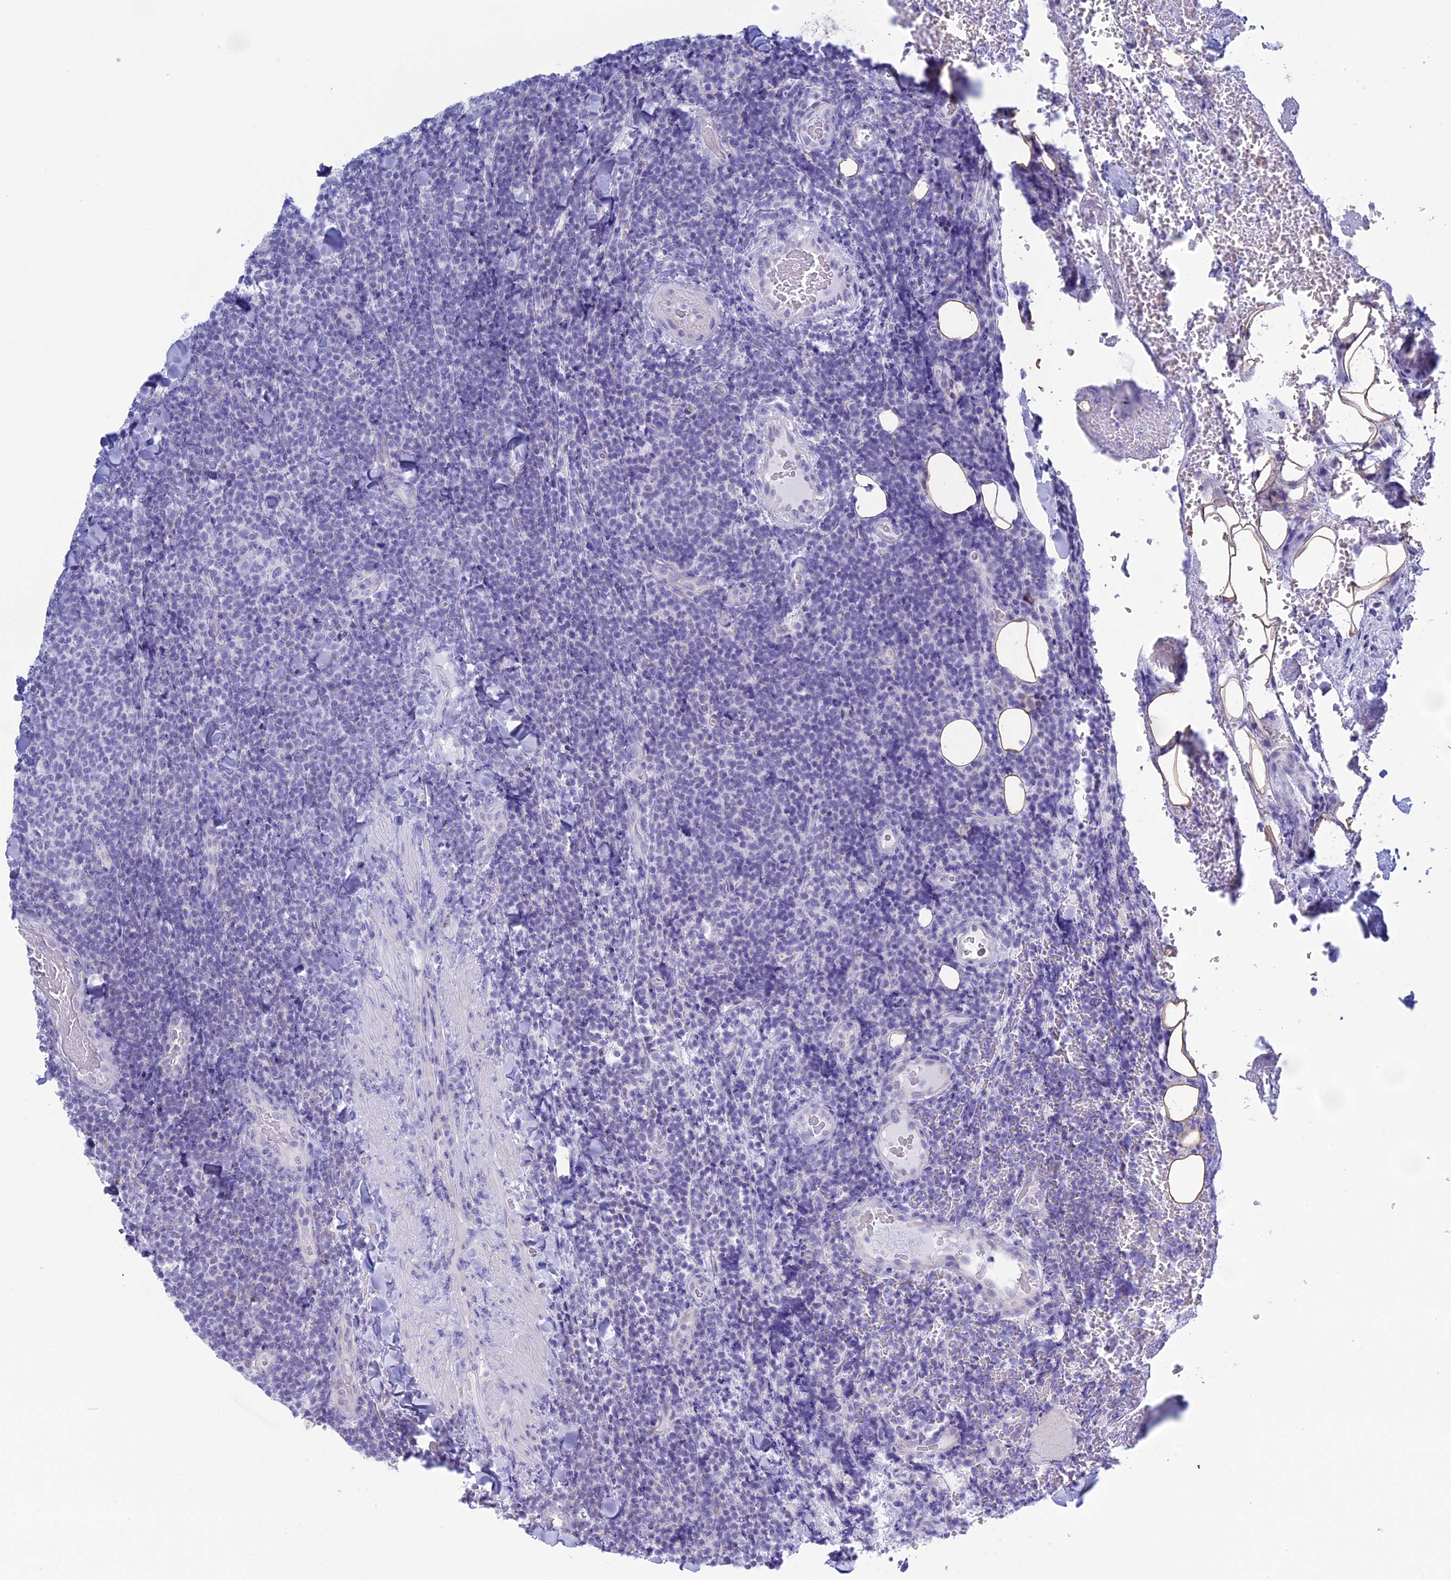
{"staining": {"intensity": "negative", "quantity": "none", "location": "none"}, "tissue": "lymphoma", "cell_type": "Tumor cells", "image_type": "cancer", "snomed": [{"axis": "morphology", "description": "Malignant lymphoma, non-Hodgkin's type, Low grade"}, {"axis": "topography", "description": "Lymph node"}], "caption": "This is a micrograph of immunohistochemistry staining of lymphoma, which shows no staining in tumor cells.", "gene": "LHFPL2", "patient": {"sex": "male", "age": 66}}